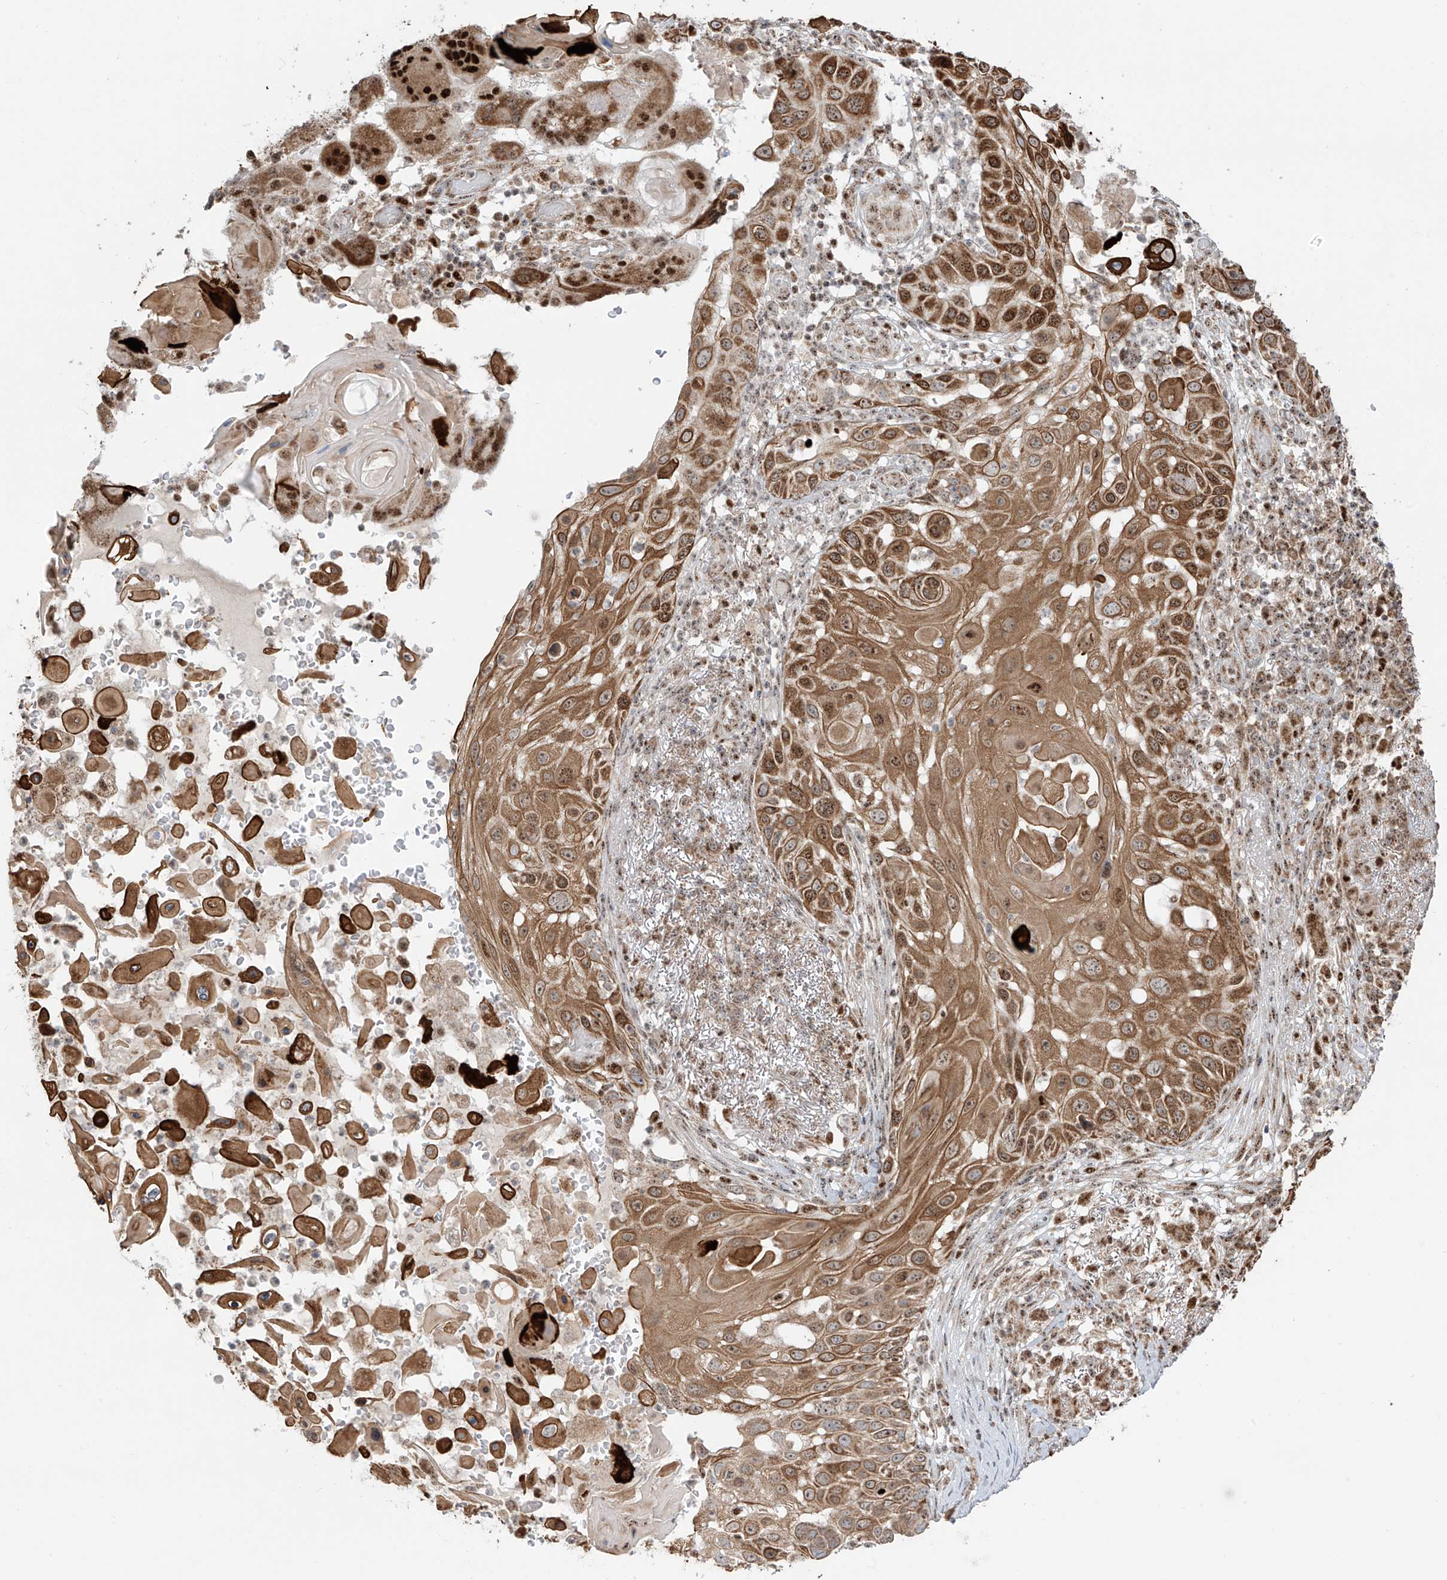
{"staining": {"intensity": "moderate", "quantity": ">75%", "location": "cytoplasmic/membranous,nuclear"}, "tissue": "skin cancer", "cell_type": "Tumor cells", "image_type": "cancer", "snomed": [{"axis": "morphology", "description": "Squamous cell carcinoma, NOS"}, {"axis": "topography", "description": "Skin"}], "caption": "Tumor cells demonstrate medium levels of moderate cytoplasmic/membranous and nuclear staining in about >75% of cells in squamous cell carcinoma (skin). Immunohistochemistry (ihc) stains the protein in brown and the nuclei are stained blue.", "gene": "ZBTB8A", "patient": {"sex": "female", "age": 44}}